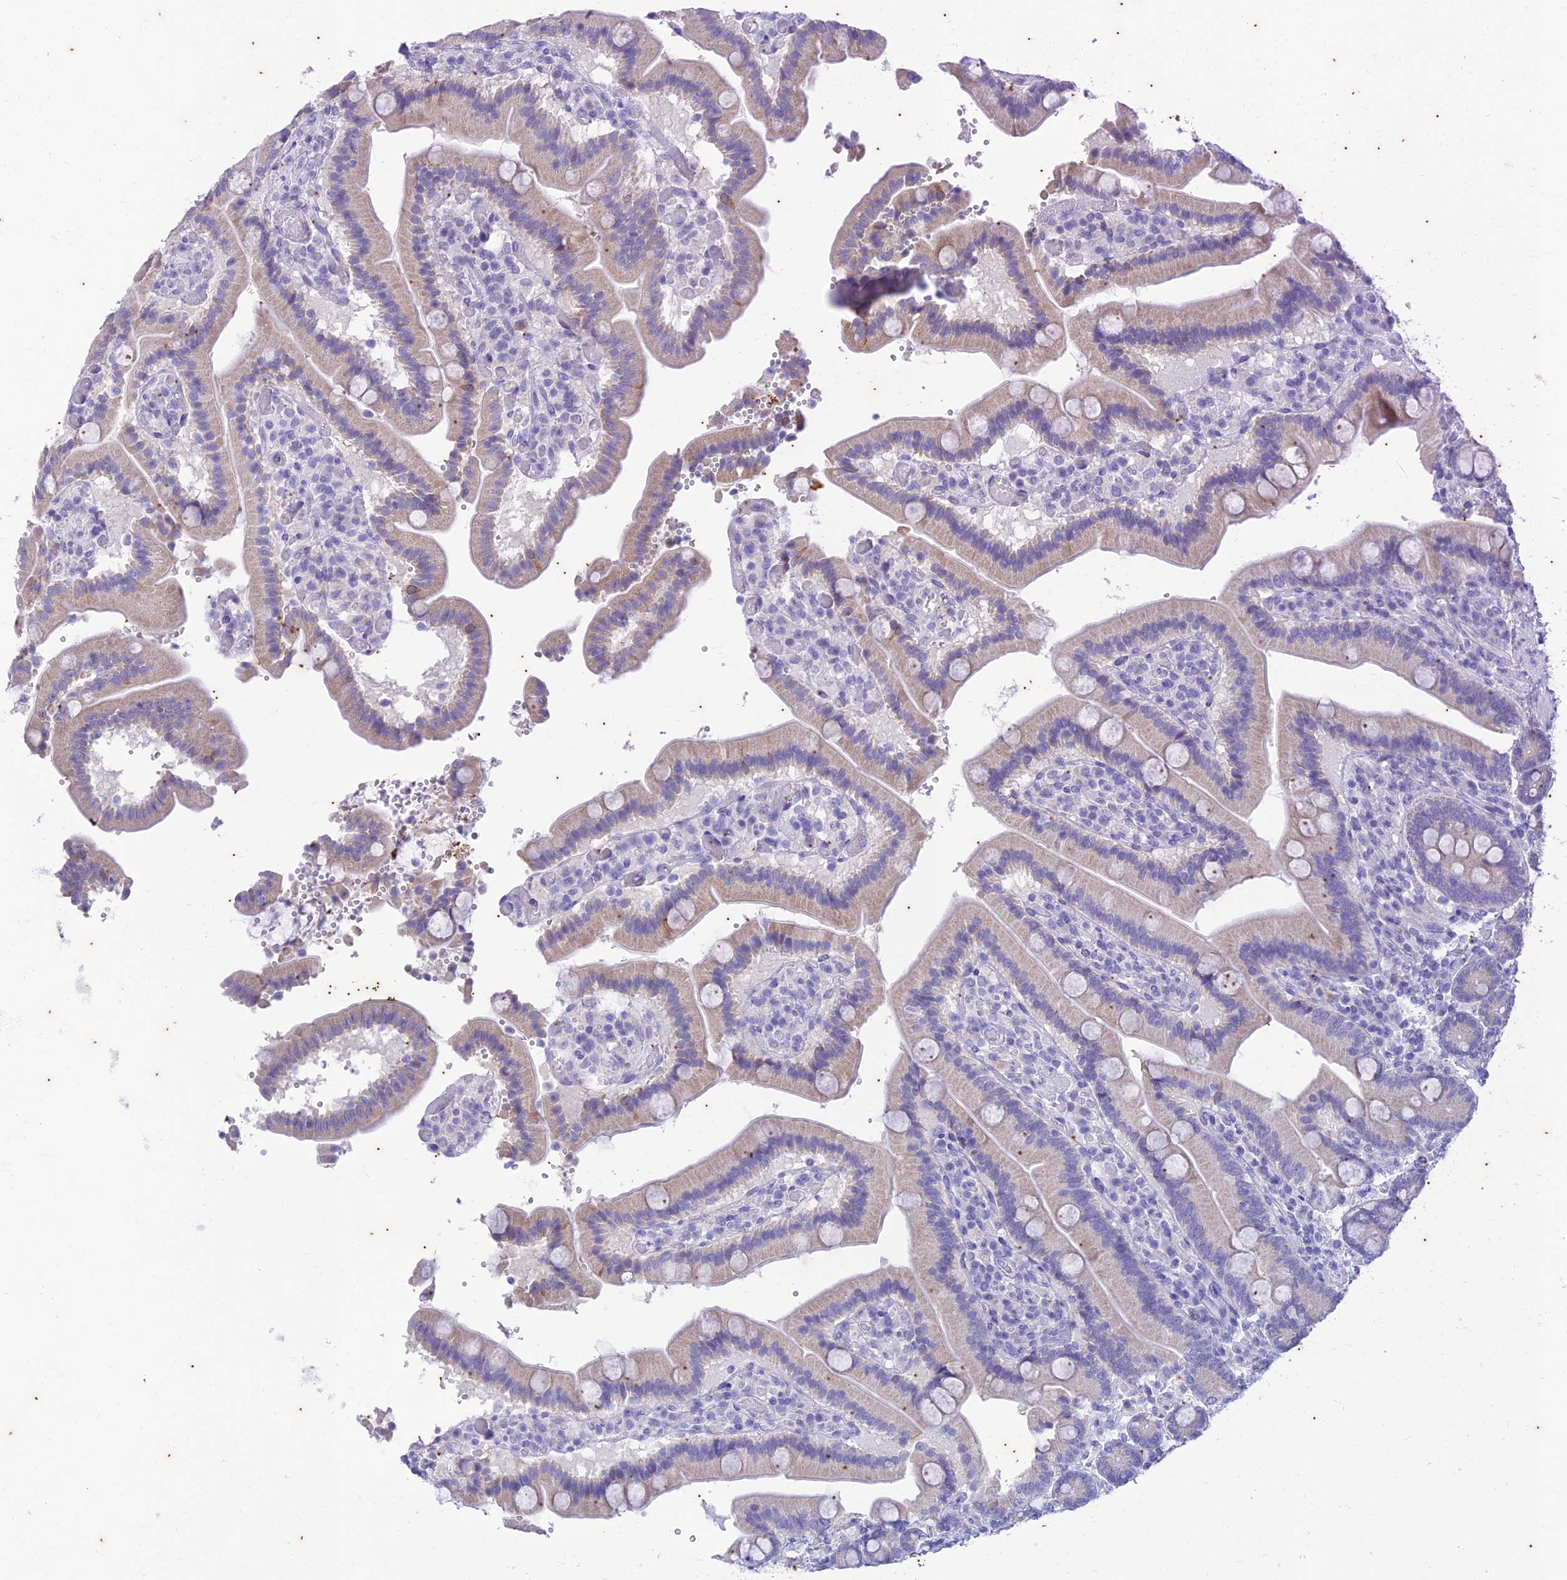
{"staining": {"intensity": "weak", "quantity": "25%-75%", "location": "cytoplasmic/membranous"}, "tissue": "duodenum", "cell_type": "Glandular cells", "image_type": "normal", "snomed": [{"axis": "morphology", "description": "Normal tissue, NOS"}, {"axis": "topography", "description": "Duodenum"}], "caption": "A low amount of weak cytoplasmic/membranous staining is identified in approximately 25%-75% of glandular cells in benign duodenum. (IHC, brightfield microscopy, high magnification).", "gene": "TMEM40", "patient": {"sex": "female", "age": 62}}